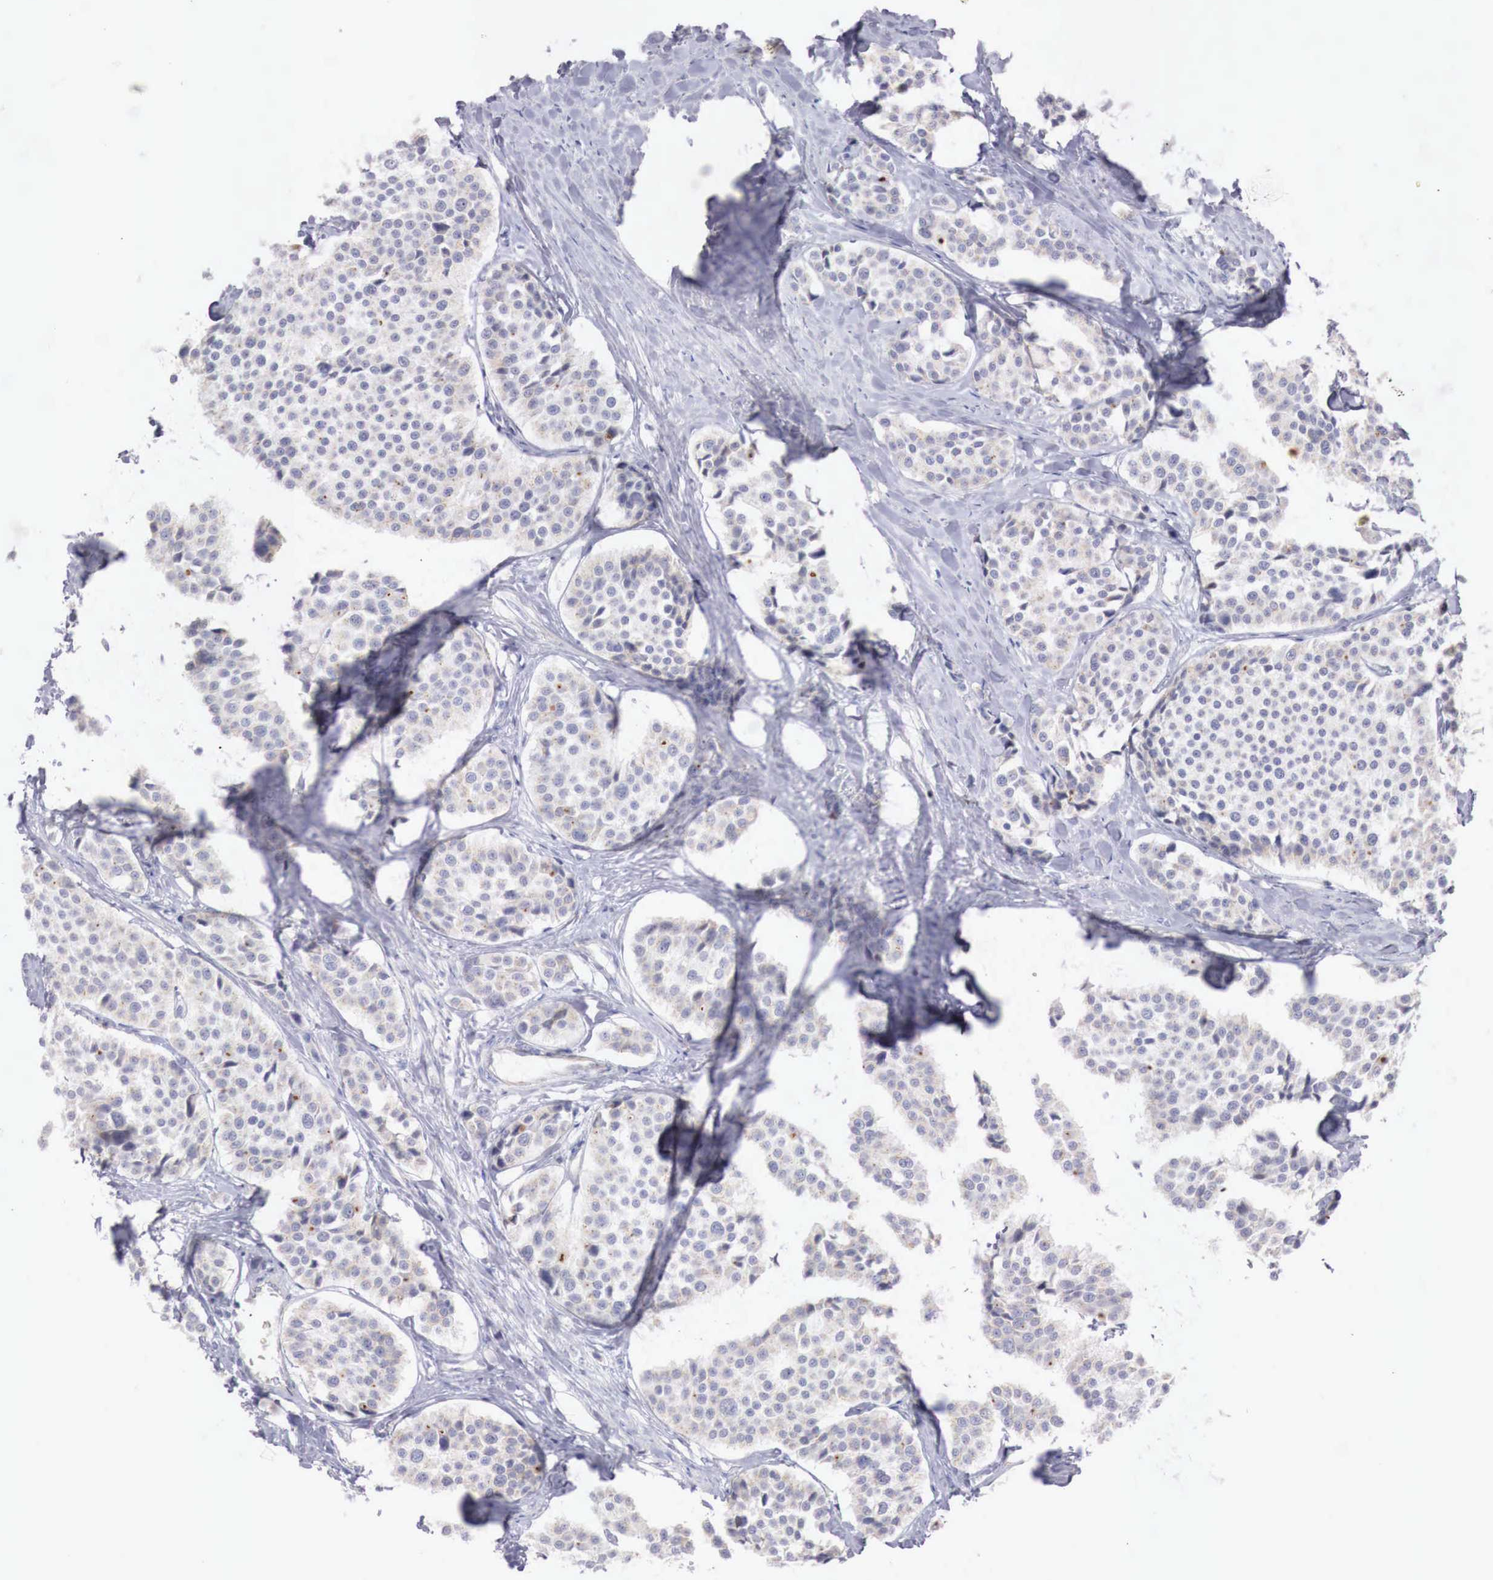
{"staining": {"intensity": "negative", "quantity": "none", "location": "none"}, "tissue": "carcinoid", "cell_type": "Tumor cells", "image_type": "cancer", "snomed": [{"axis": "morphology", "description": "Carcinoid, malignant, NOS"}, {"axis": "topography", "description": "Small intestine"}], "caption": "Carcinoid (malignant) stained for a protein using immunohistochemistry (IHC) exhibits no positivity tumor cells.", "gene": "TRIM13", "patient": {"sex": "male", "age": 60}}